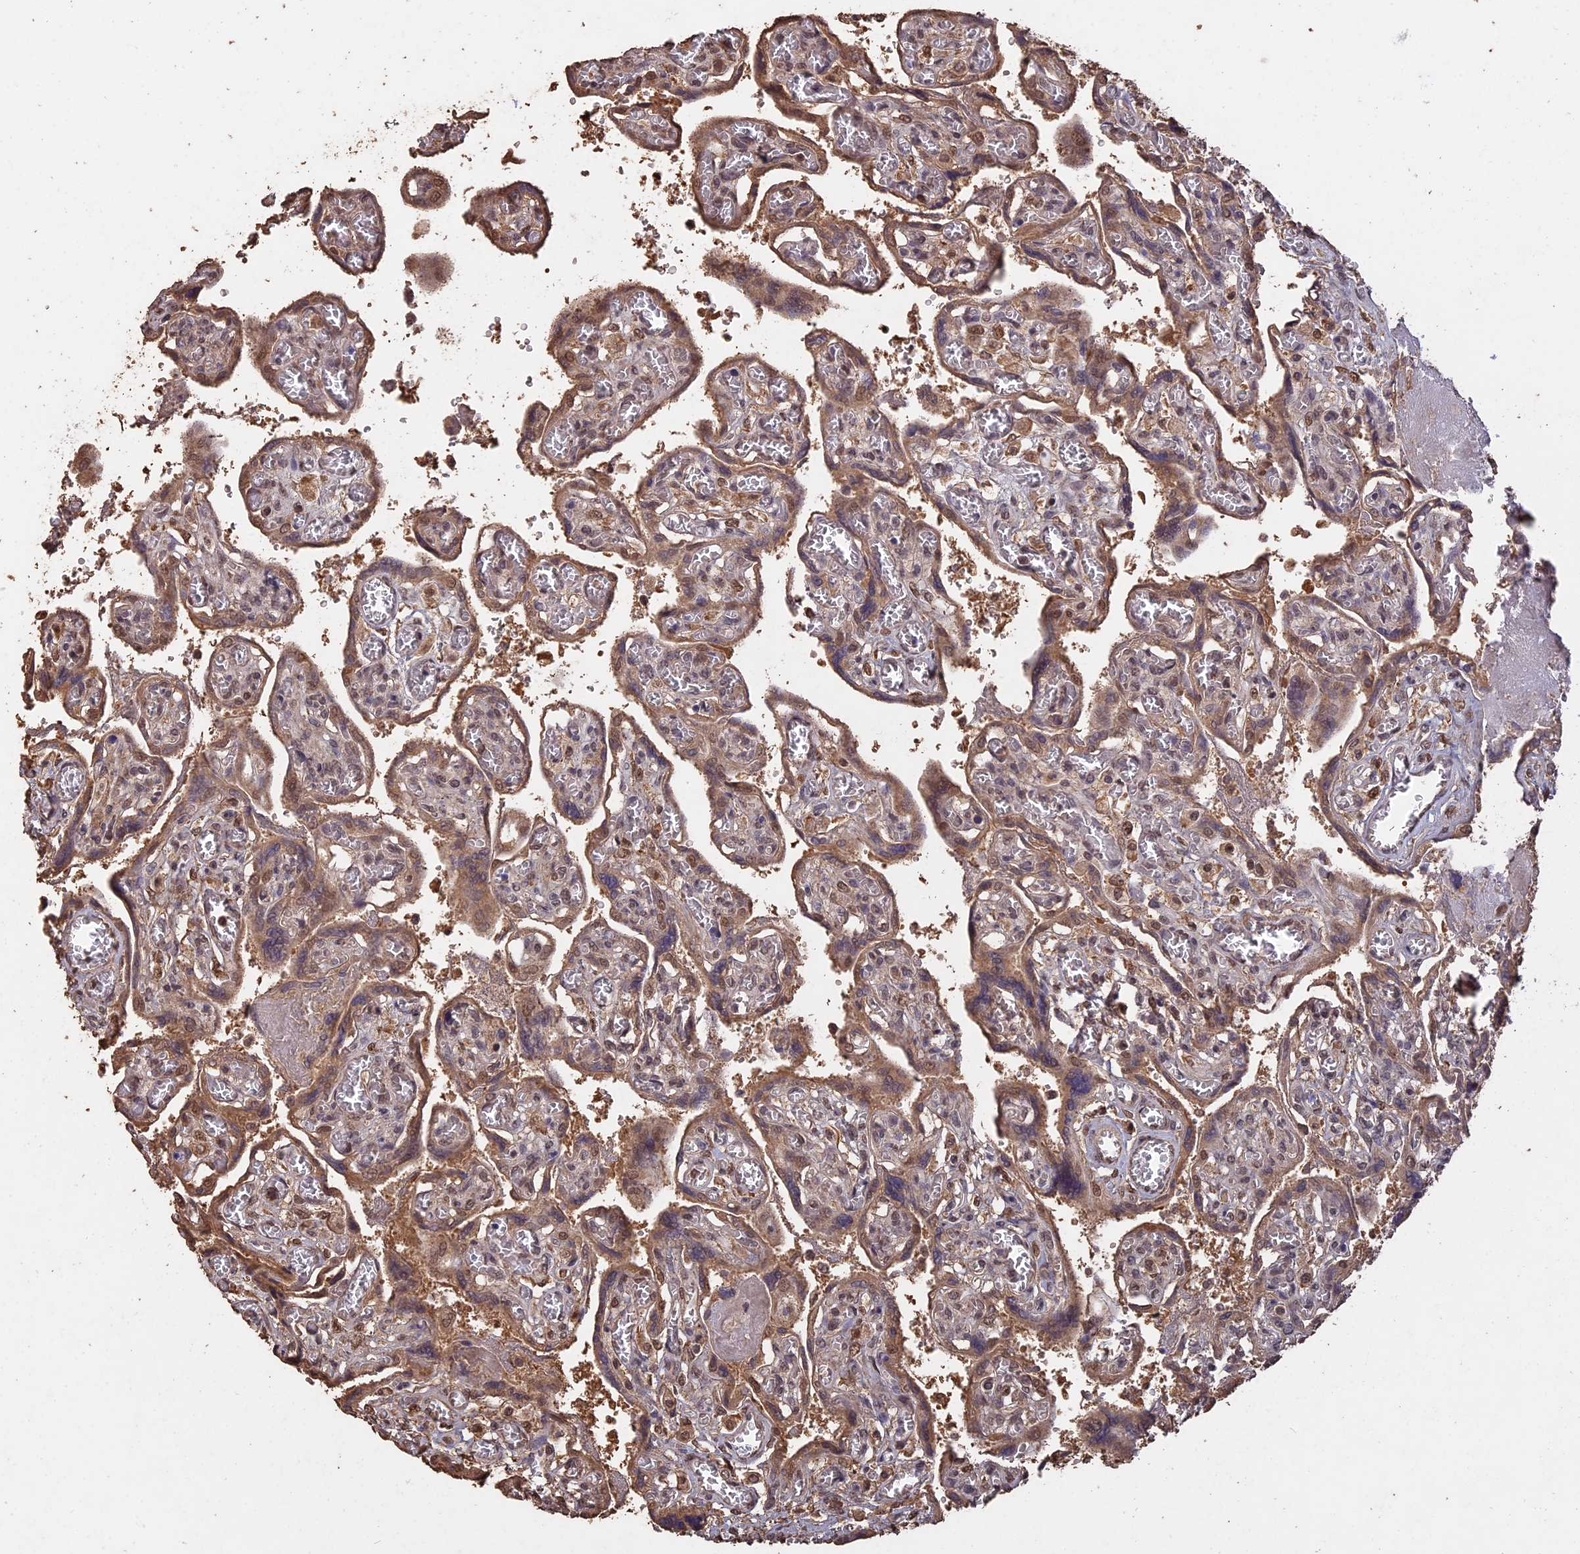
{"staining": {"intensity": "moderate", "quantity": ">75%", "location": "cytoplasmic/membranous"}, "tissue": "placenta", "cell_type": "Trophoblastic cells", "image_type": "normal", "snomed": [{"axis": "morphology", "description": "Normal tissue, NOS"}, {"axis": "topography", "description": "Placenta"}], "caption": "This histopathology image displays immunohistochemistry (IHC) staining of normal placenta, with medium moderate cytoplasmic/membranous positivity in approximately >75% of trophoblastic cells.", "gene": "PSMC6", "patient": {"sex": "female", "age": 39}}